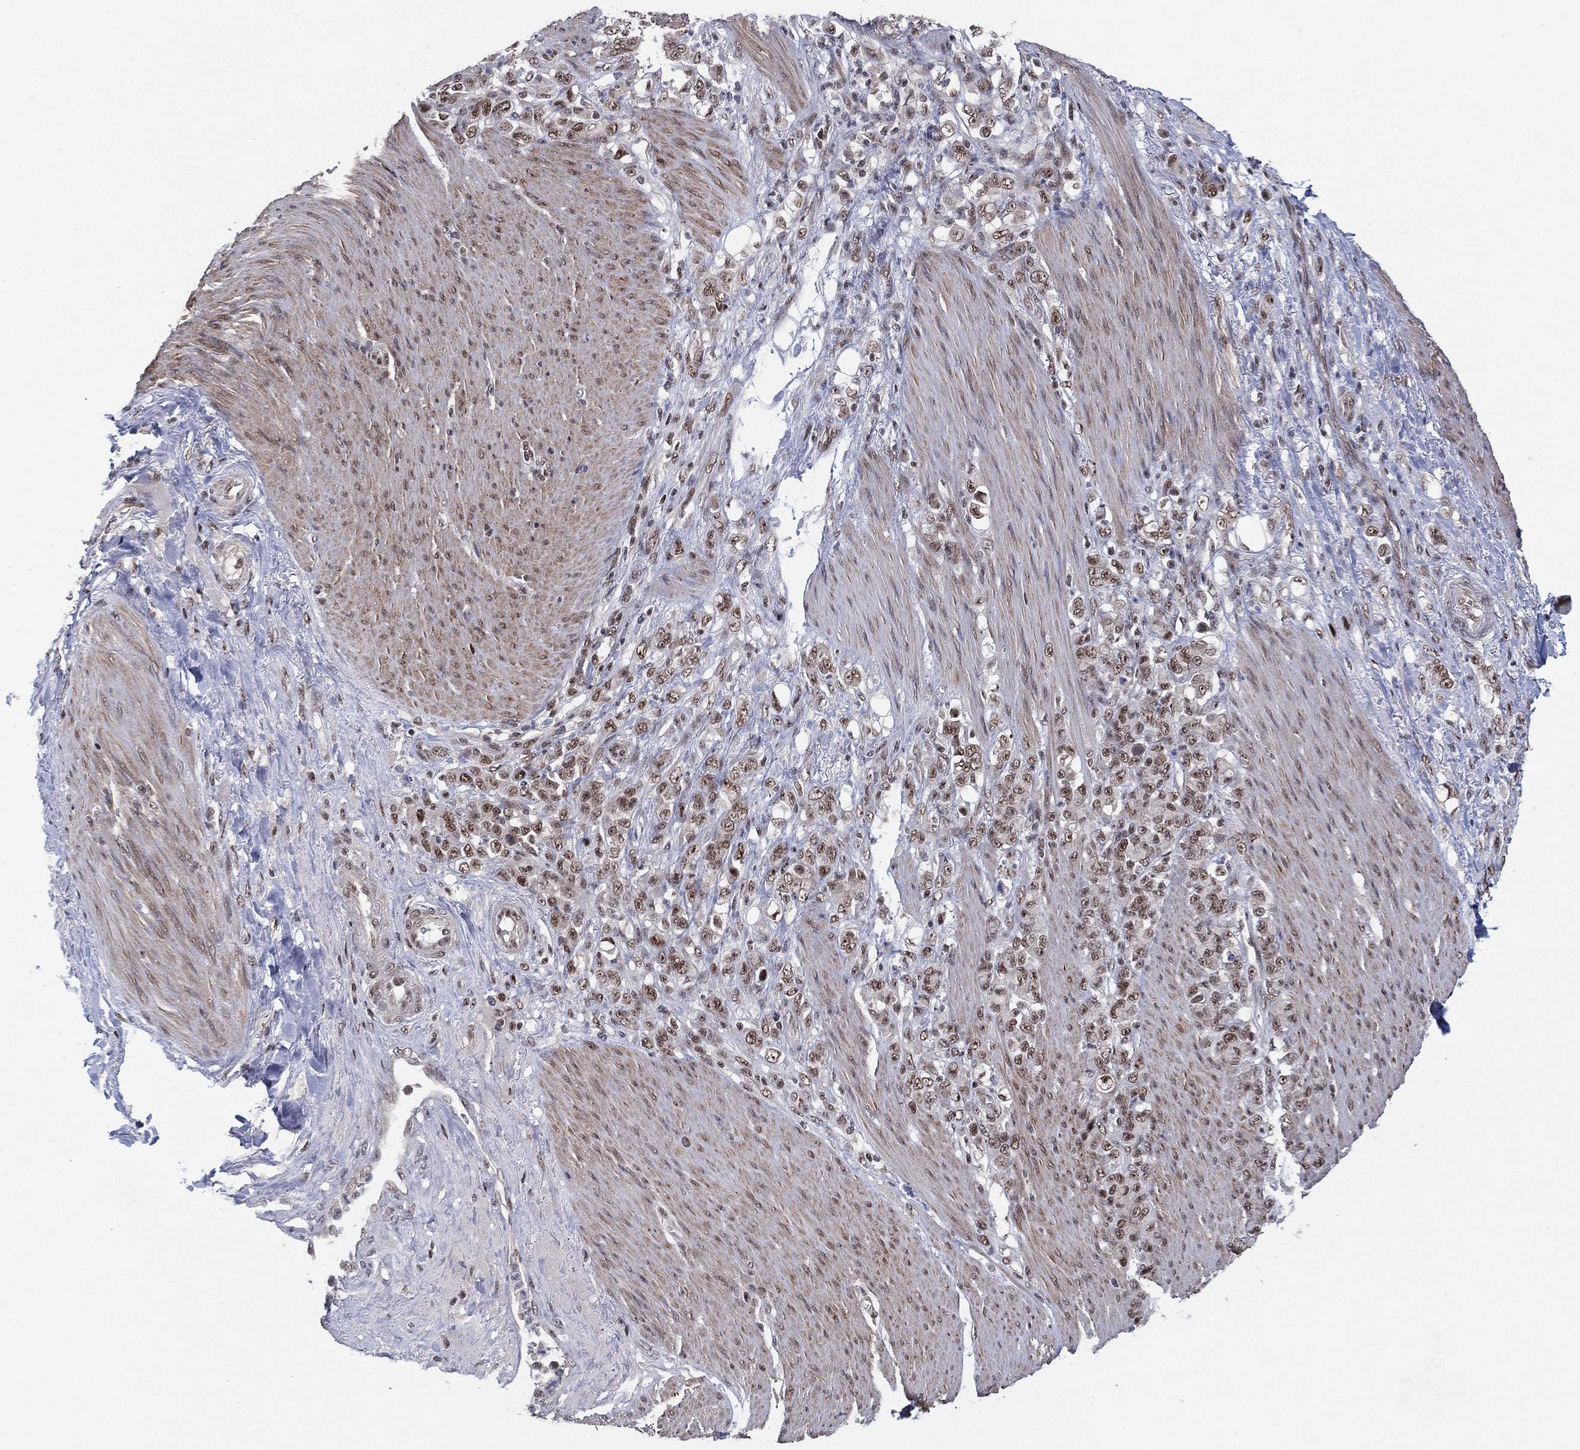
{"staining": {"intensity": "moderate", "quantity": ">75%", "location": "nuclear"}, "tissue": "stomach cancer", "cell_type": "Tumor cells", "image_type": "cancer", "snomed": [{"axis": "morphology", "description": "Adenocarcinoma, NOS"}, {"axis": "topography", "description": "Stomach"}], "caption": "Tumor cells reveal medium levels of moderate nuclear expression in about >75% of cells in human stomach cancer (adenocarcinoma). (Stains: DAB (3,3'-diaminobenzidine) in brown, nuclei in blue, Microscopy: brightfield microscopy at high magnification).", "gene": "DGCR8", "patient": {"sex": "female", "age": 79}}